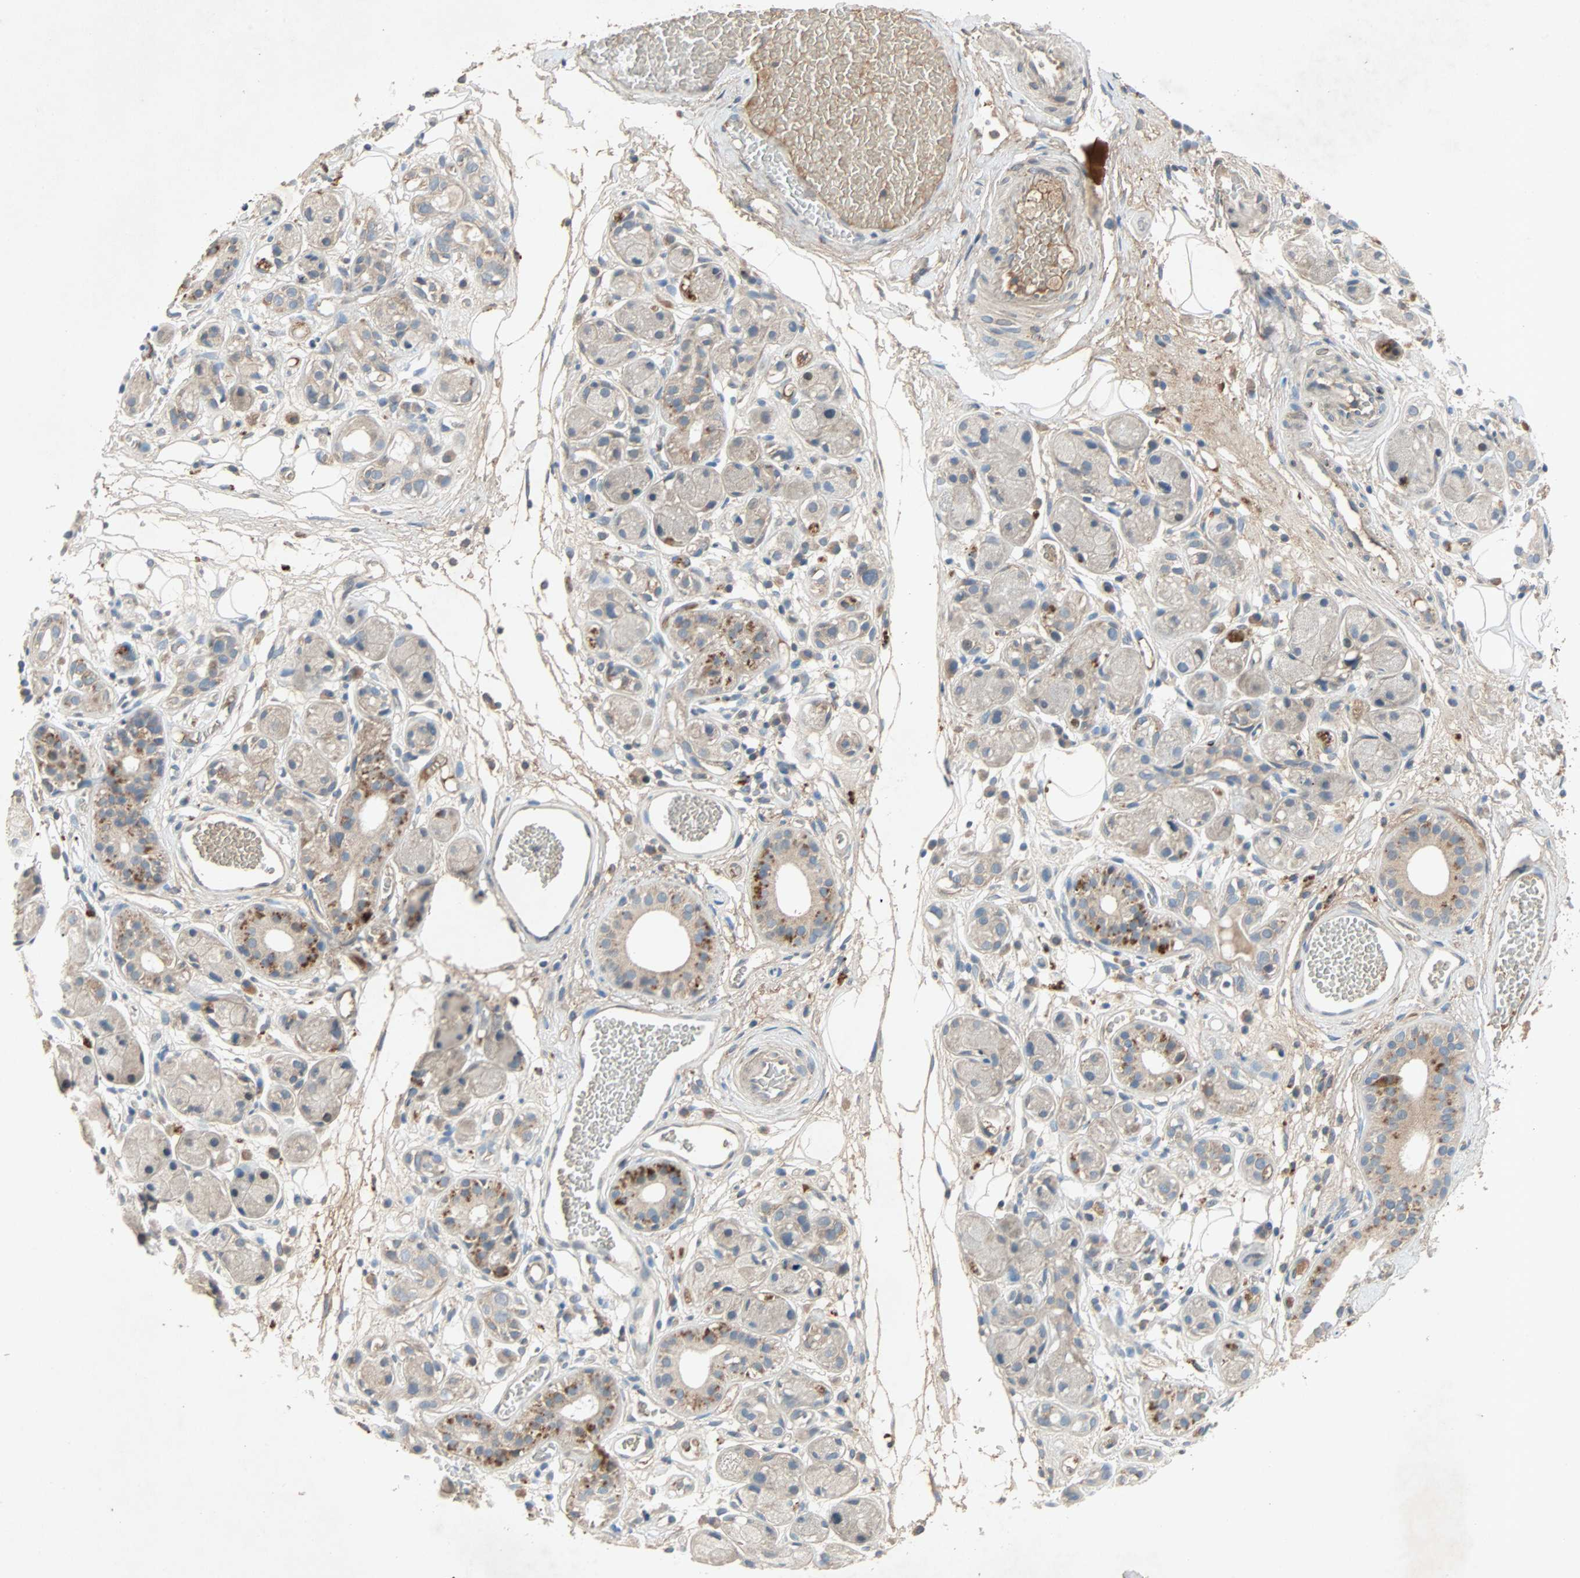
{"staining": {"intensity": "weak", "quantity": "25%-75%", "location": "cytoplasmic/membranous"}, "tissue": "adipose tissue", "cell_type": "Adipocytes", "image_type": "normal", "snomed": [{"axis": "morphology", "description": "Normal tissue, NOS"}, {"axis": "morphology", "description": "Inflammation, NOS"}, {"axis": "topography", "description": "Vascular tissue"}, {"axis": "topography", "description": "Salivary gland"}], "caption": "Protein expression by immunohistochemistry demonstrates weak cytoplasmic/membranous positivity in about 25%-75% of adipocytes in normal adipose tissue.", "gene": "XYLT1", "patient": {"sex": "female", "age": 75}}